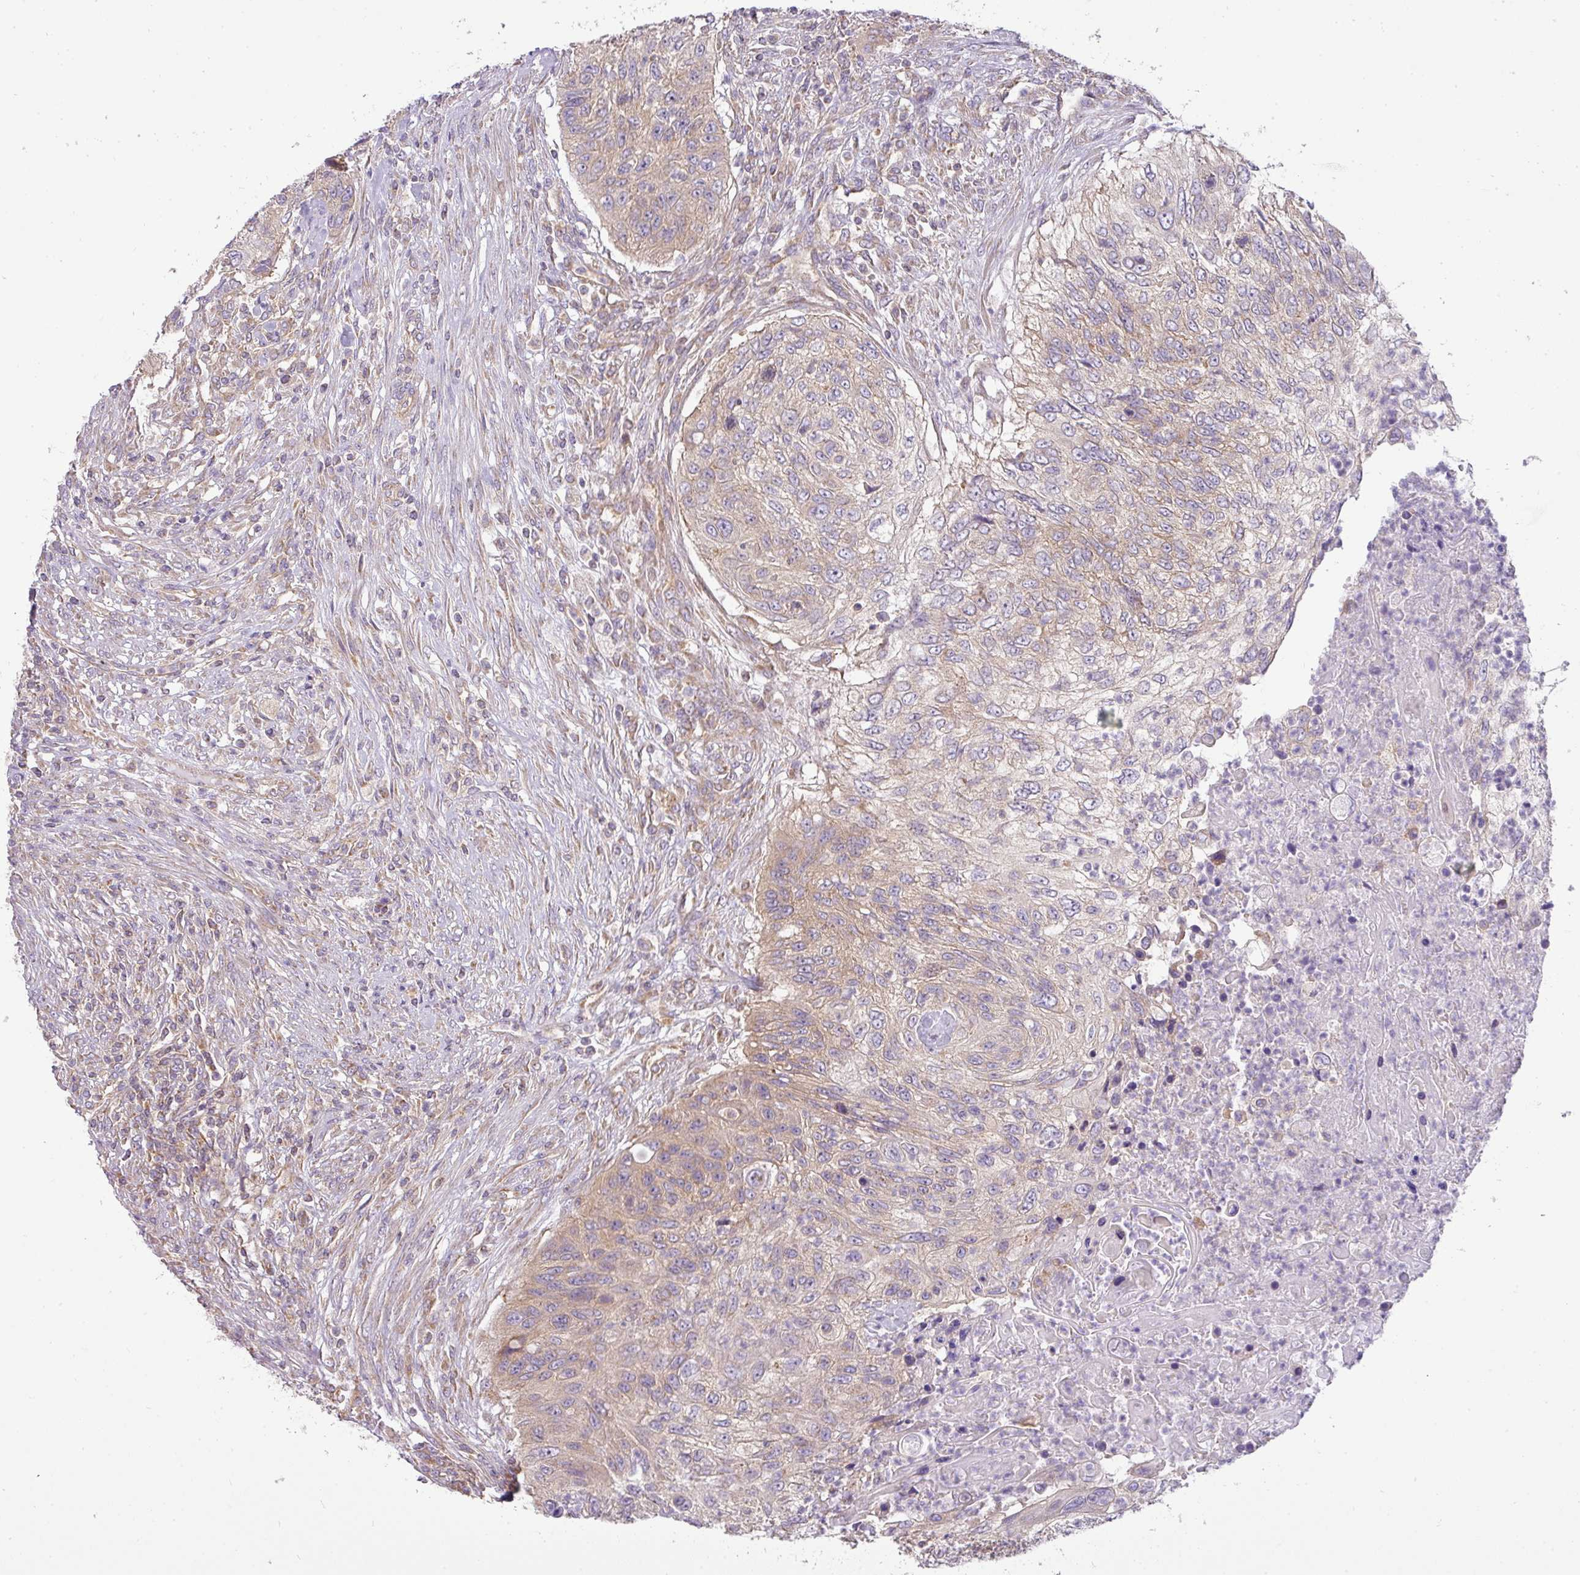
{"staining": {"intensity": "moderate", "quantity": "25%-75%", "location": "cytoplasmic/membranous"}, "tissue": "urothelial cancer", "cell_type": "Tumor cells", "image_type": "cancer", "snomed": [{"axis": "morphology", "description": "Urothelial carcinoma, High grade"}, {"axis": "topography", "description": "Urinary bladder"}], "caption": "DAB (3,3'-diaminobenzidine) immunohistochemical staining of urothelial cancer reveals moderate cytoplasmic/membranous protein expression in approximately 25%-75% of tumor cells.", "gene": "ZNF211", "patient": {"sex": "female", "age": 60}}